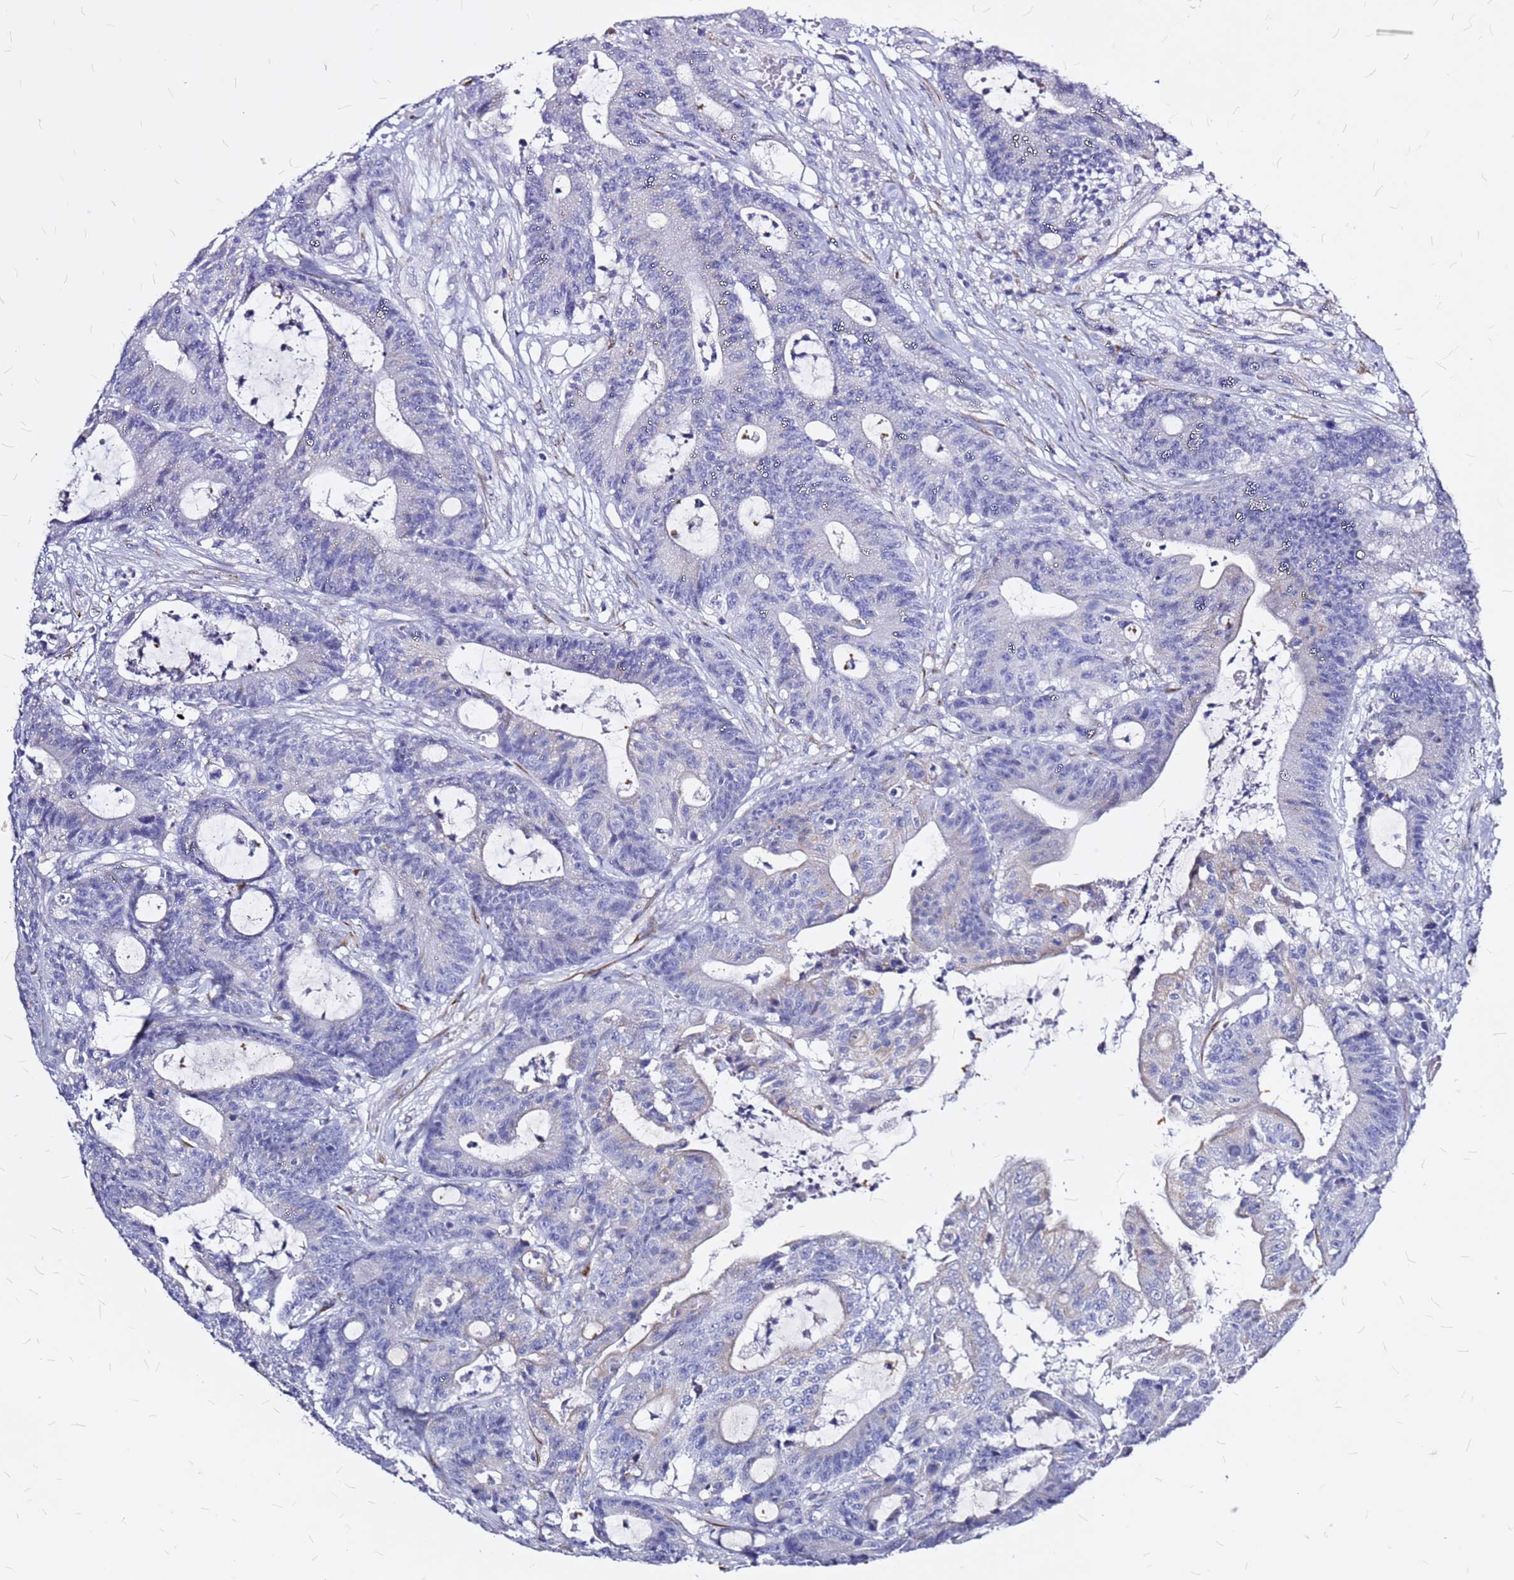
{"staining": {"intensity": "negative", "quantity": "none", "location": "none"}, "tissue": "colorectal cancer", "cell_type": "Tumor cells", "image_type": "cancer", "snomed": [{"axis": "morphology", "description": "Adenocarcinoma, NOS"}, {"axis": "topography", "description": "Colon"}], "caption": "This histopathology image is of colorectal adenocarcinoma stained with IHC to label a protein in brown with the nuclei are counter-stained blue. There is no expression in tumor cells.", "gene": "CASD1", "patient": {"sex": "female", "age": 84}}